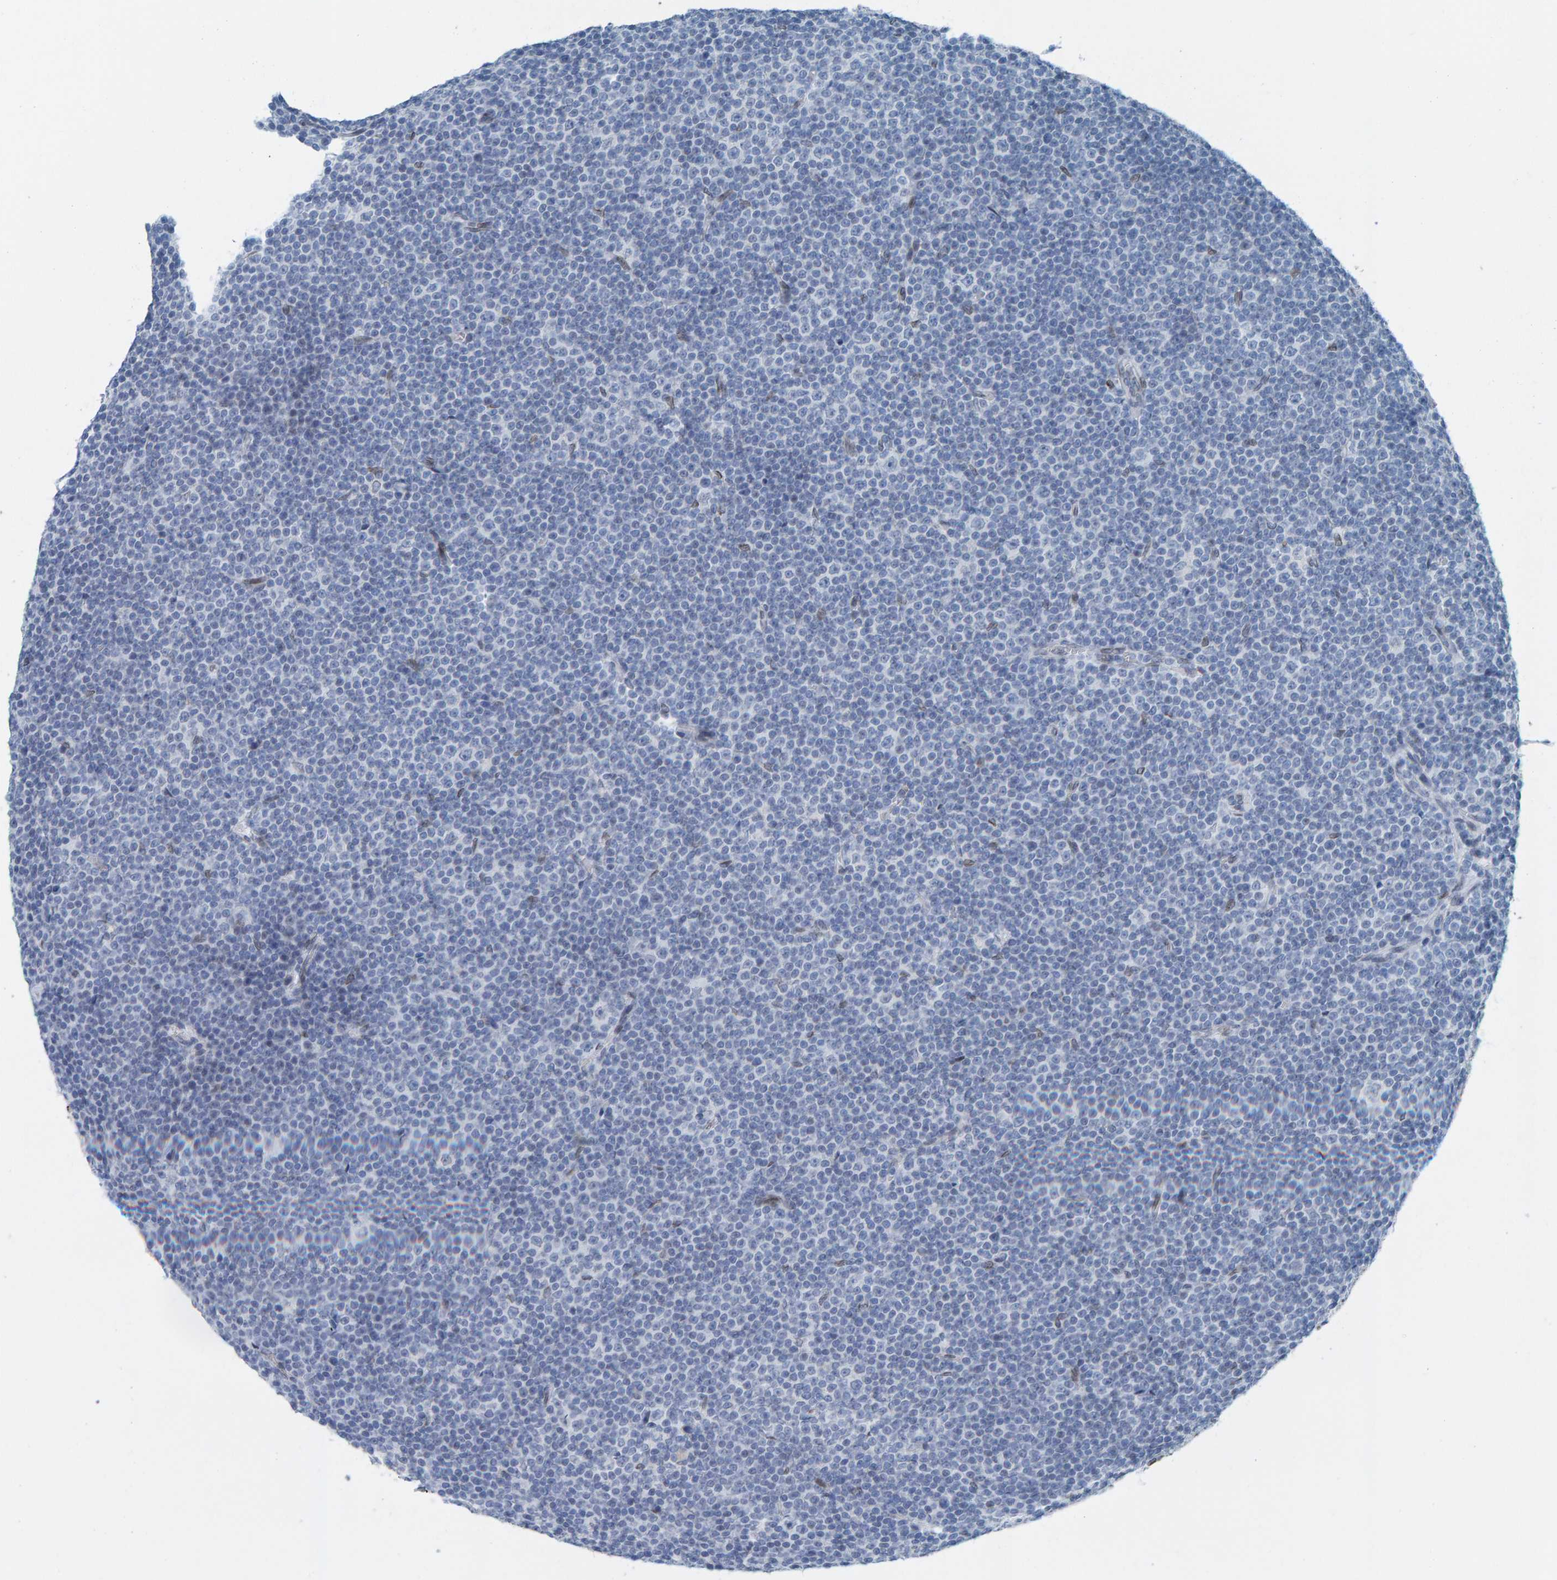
{"staining": {"intensity": "negative", "quantity": "none", "location": "none"}, "tissue": "lymphoma", "cell_type": "Tumor cells", "image_type": "cancer", "snomed": [{"axis": "morphology", "description": "Malignant lymphoma, non-Hodgkin's type, Low grade"}, {"axis": "topography", "description": "Lymph node"}], "caption": "High magnification brightfield microscopy of lymphoma stained with DAB (3,3'-diaminobenzidine) (brown) and counterstained with hematoxylin (blue): tumor cells show no significant expression. Brightfield microscopy of IHC stained with DAB (3,3'-diaminobenzidine) (brown) and hematoxylin (blue), captured at high magnification.", "gene": "LMNB2", "patient": {"sex": "female", "age": 67}}